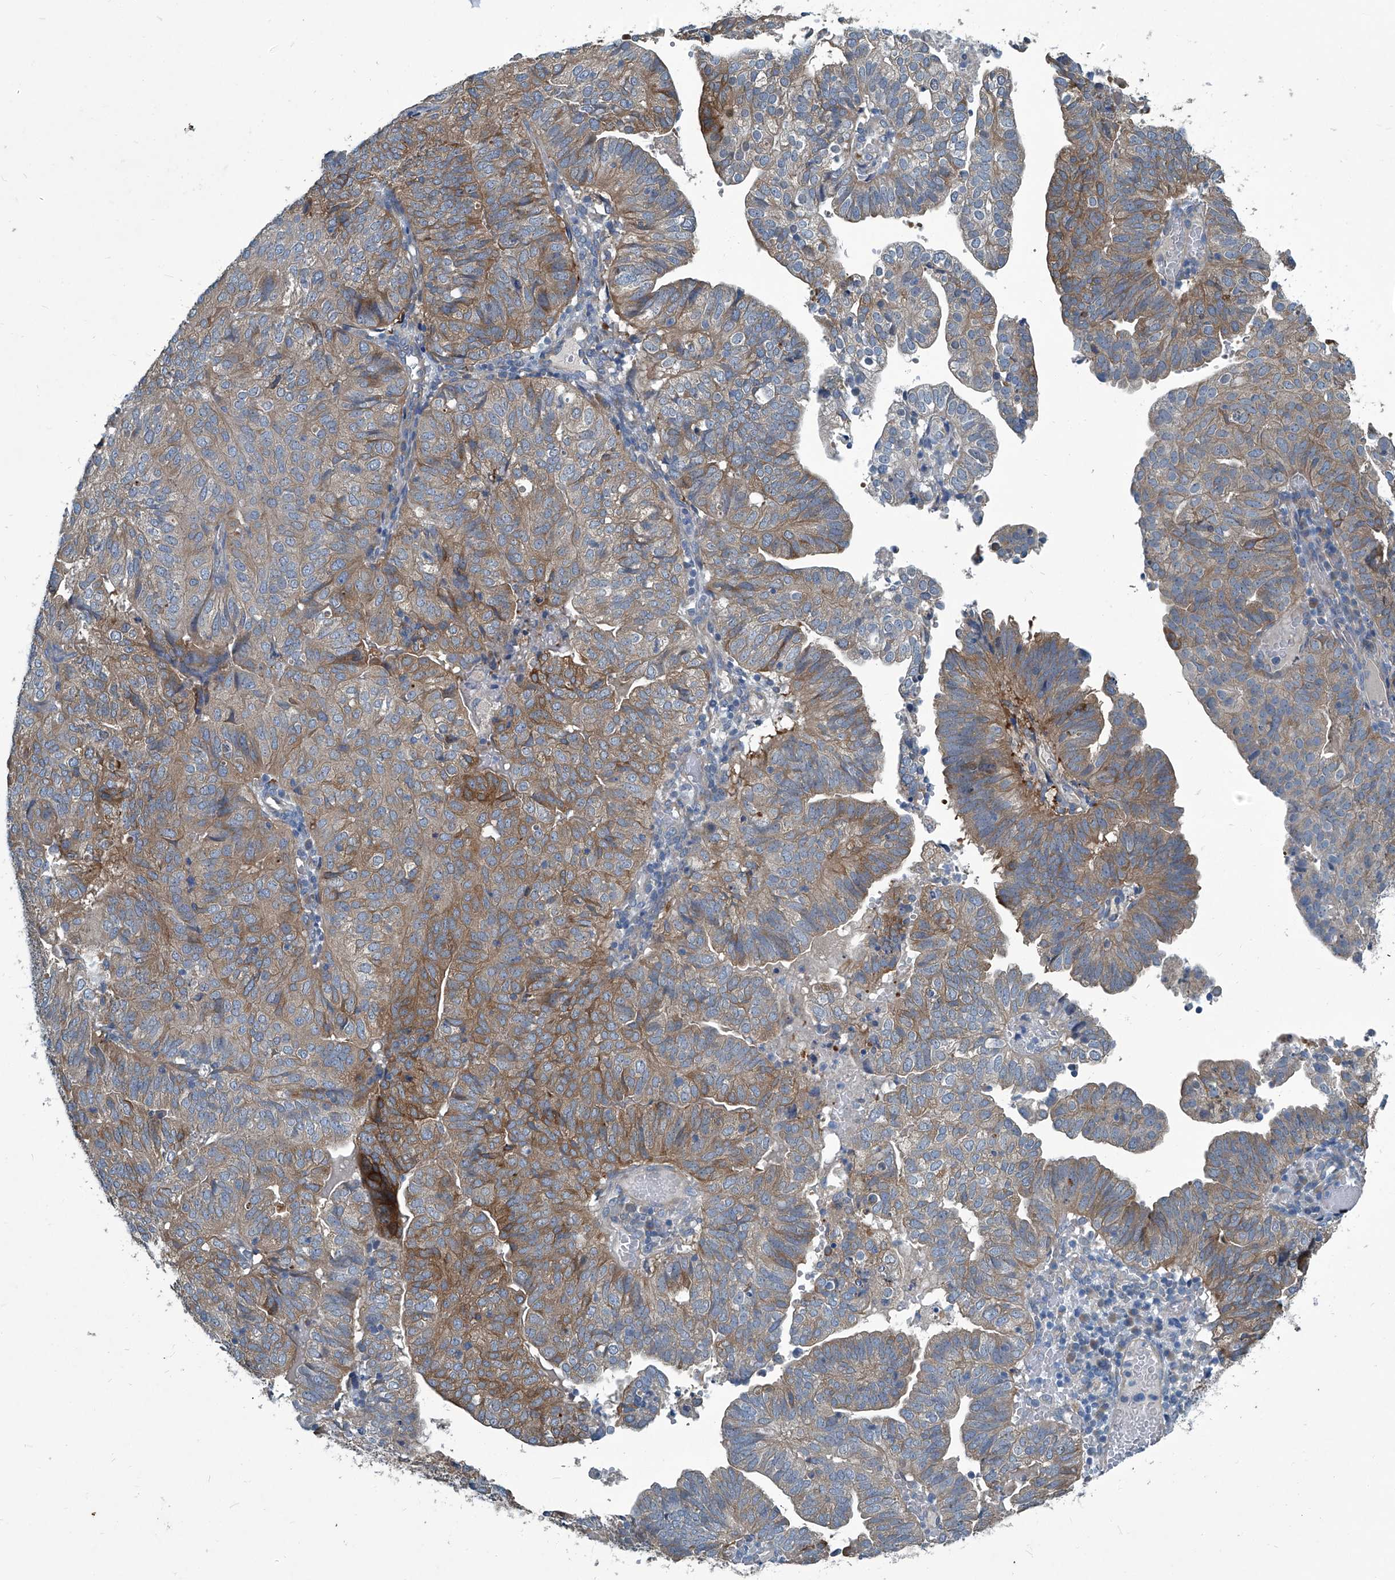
{"staining": {"intensity": "moderate", "quantity": "25%-75%", "location": "cytoplasmic/membranous"}, "tissue": "endometrial cancer", "cell_type": "Tumor cells", "image_type": "cancer", "snomed": [{"axis": "morphology", "description": "Adenocarcinoma, NOS"}, {"axis": "topography", "description": "Uterus"}], "caption": "A brown stain labels moderate cytoplasmic/membranous expression of a protein in adenocarcinoma (endometrial) tumor cells.", "gene": "SLC26A11", "patient": {"sex": "female", "age": 77}}